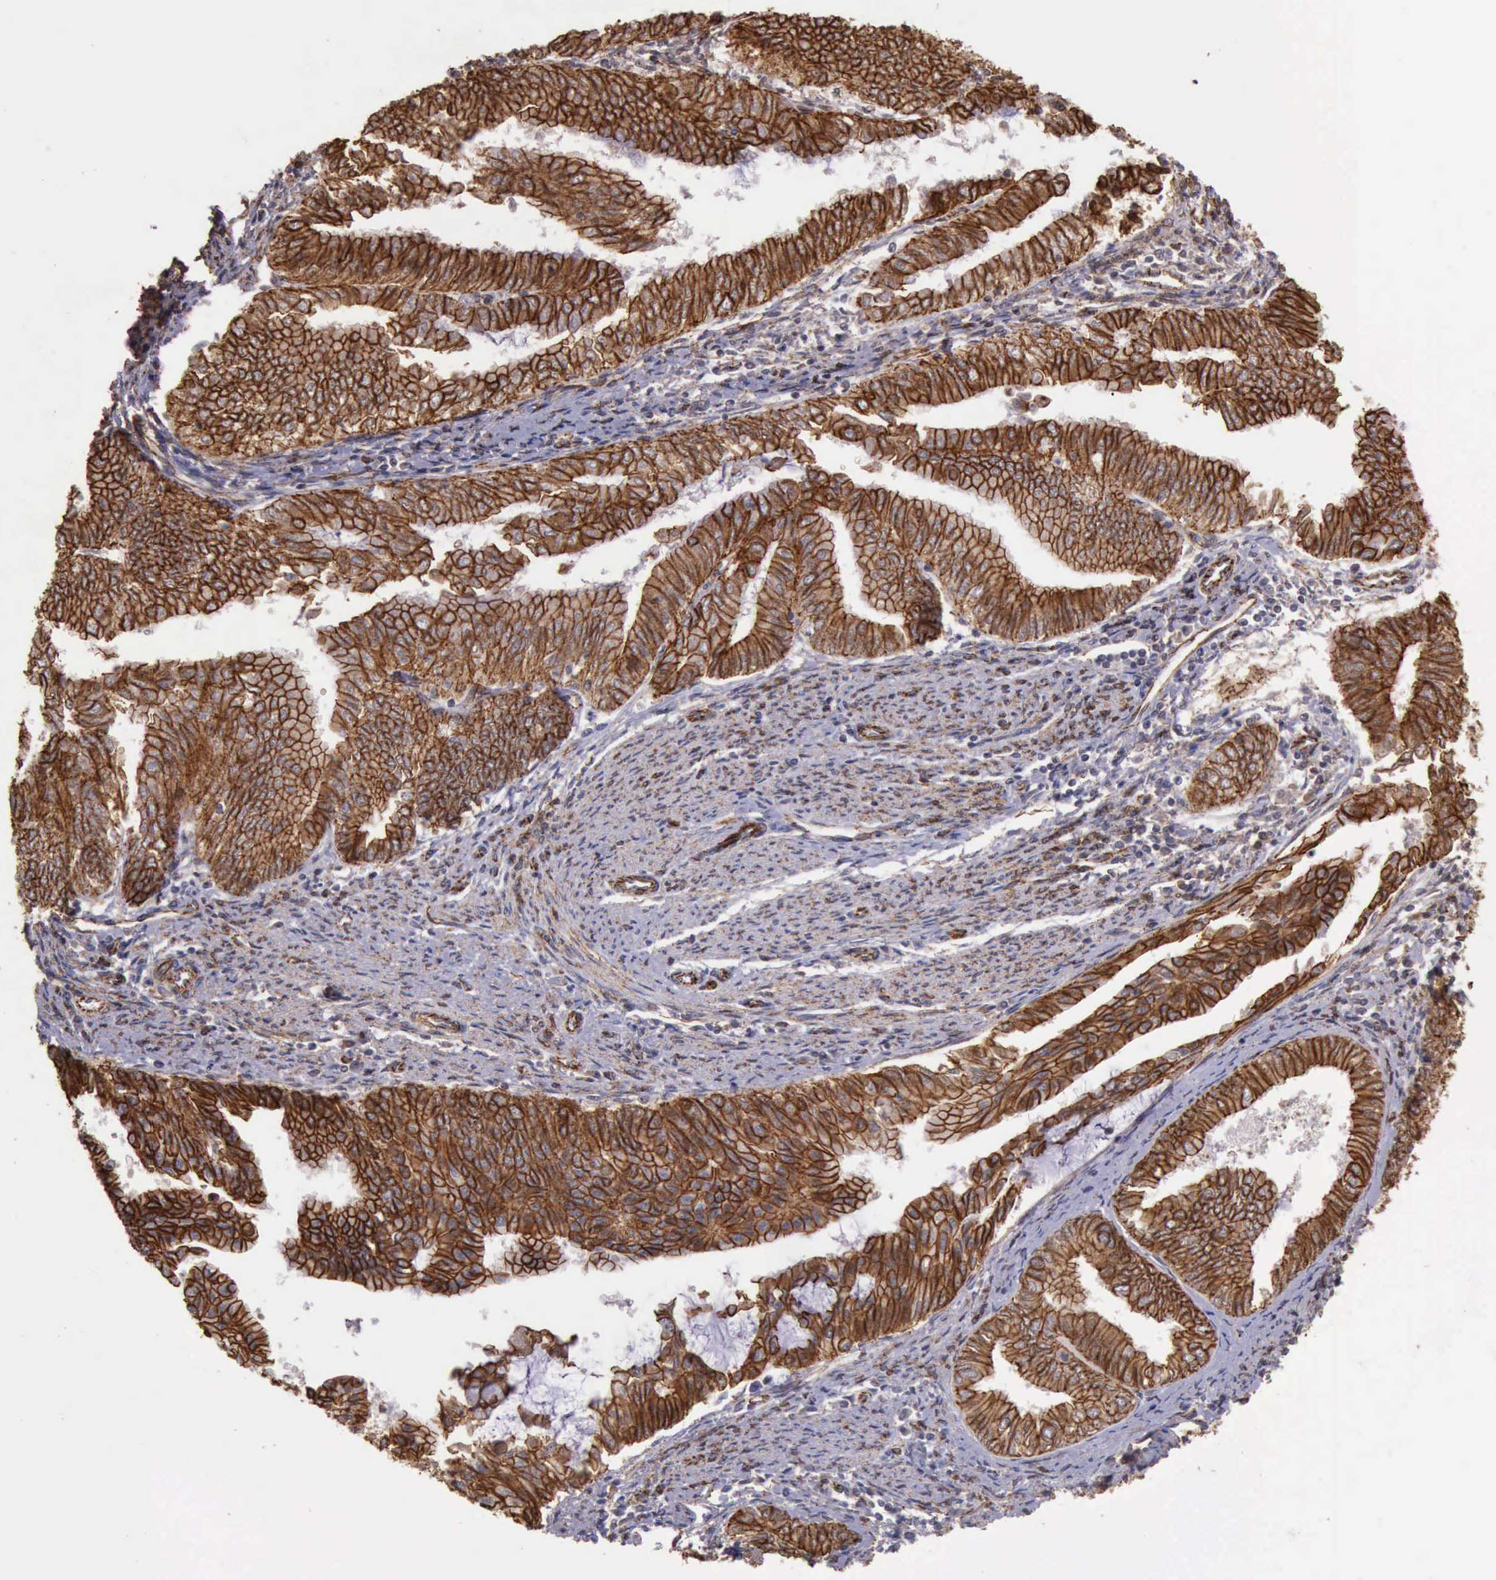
{"staining": {"intensity": "strong", "quantity": ">75%", "location": "cytoplasmic/membranous"}, "tissue": "endometrial cancer", "cell_type": "Tumor cells", "image_type": "cancer", "snomed": [{"axis": "morphology", "description": "Adenocarcinoma, NOS"}, {"axis": "topography", "description": "Endometrium"}], "caption": "This image displays IHC staining of human endometrial cancer (adenocarcinoma), with high strong cytoplasmic/membranous staining in about >75% of tumor cells.", "gene": "CTNNB1", "patient": {"sex": "female", "age": 66}}